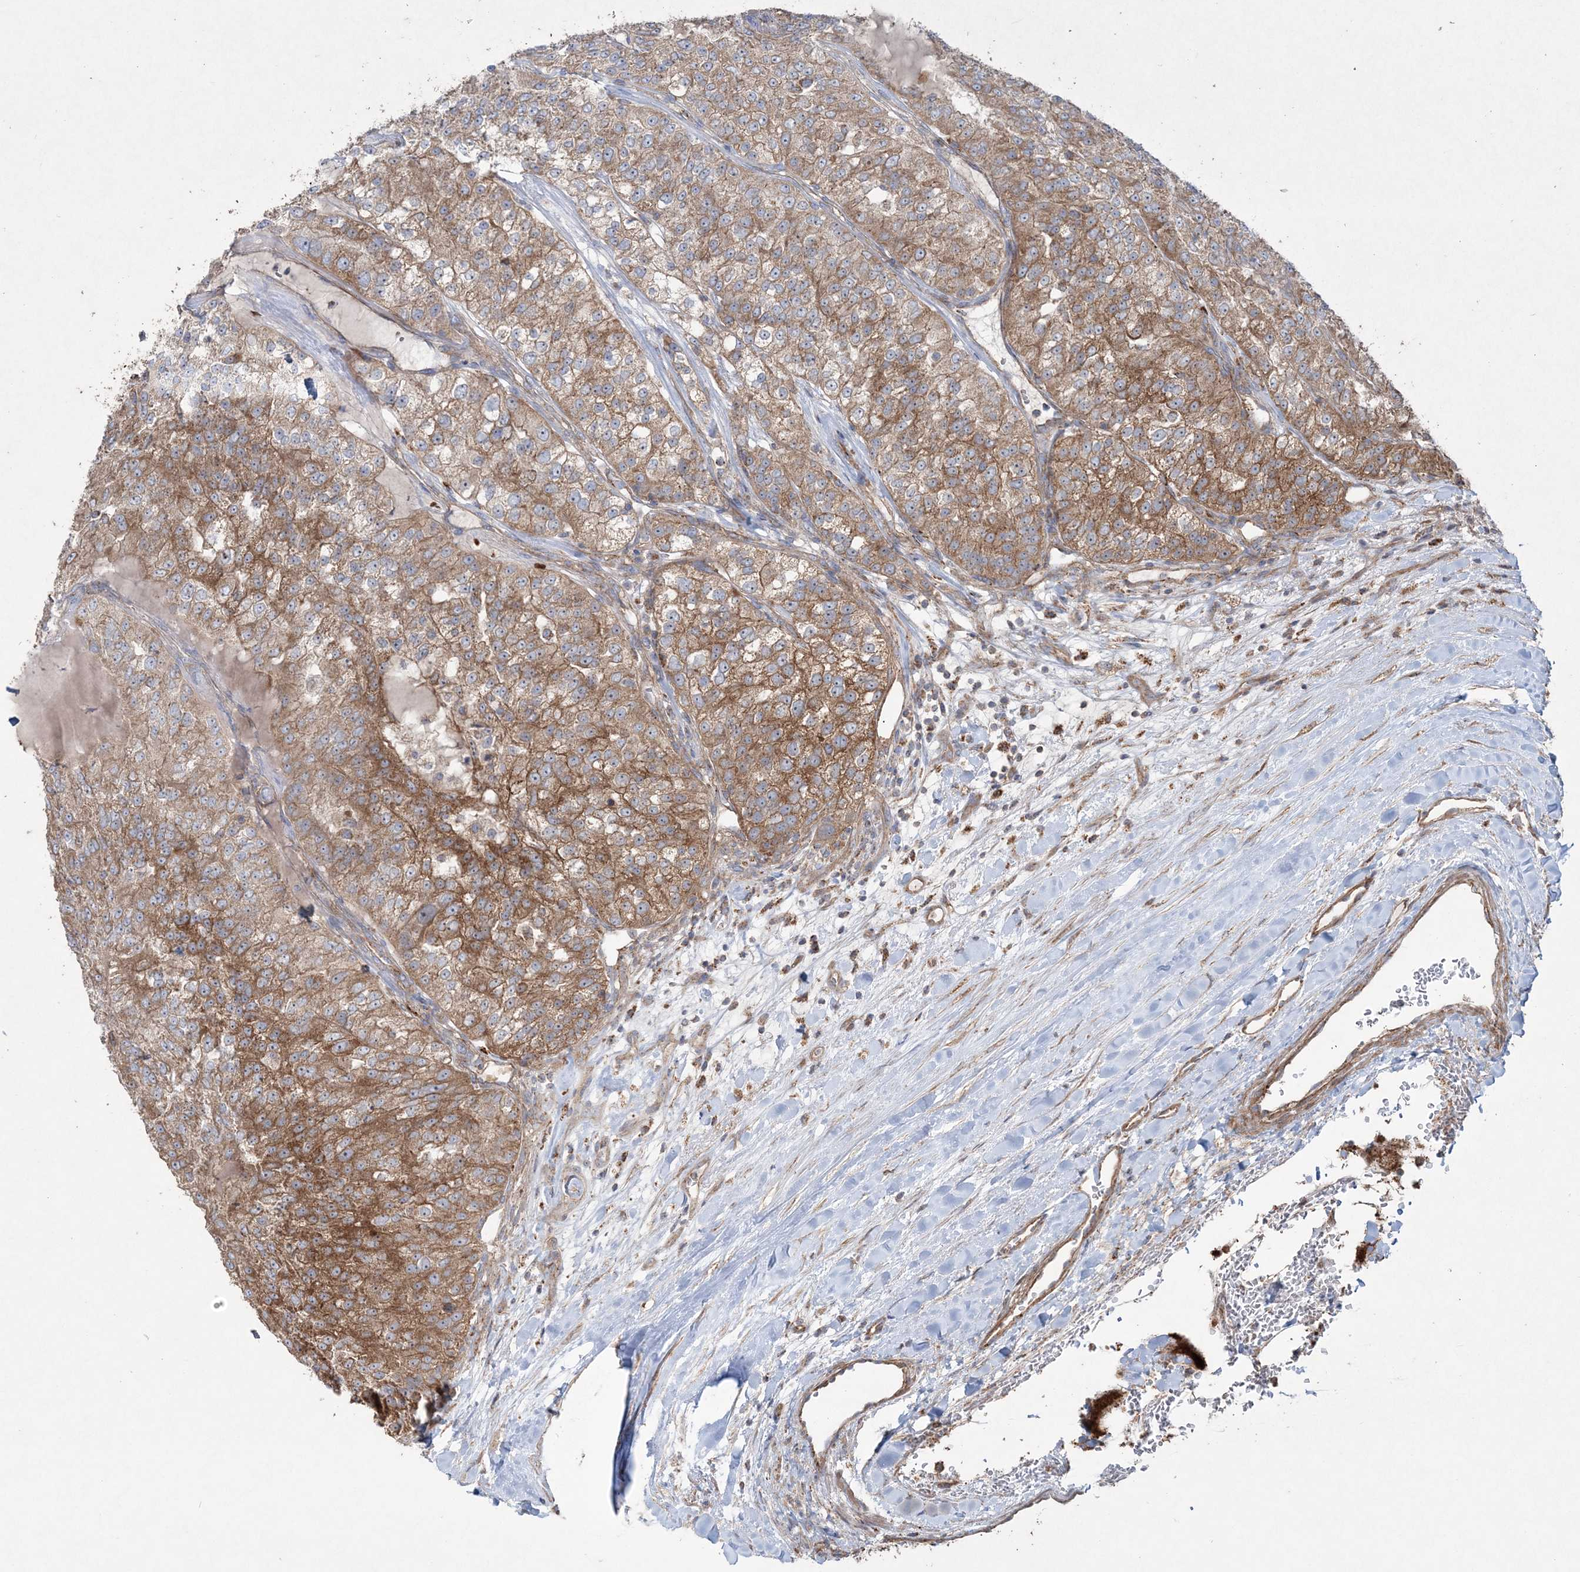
{"staining": {"intensity": "moderate", "quantity": ">75%", "location": "cytoplasmic/membranous"}, "tissue": "renal cancer", "cell_type": "Tumor cells", "image_type": "cancer", "snomed": [{"axis": "morphology", "description": "Adenocarcinoma, NOS"}, {"axis": "topography", "description": "Kidney"}], "caption": "This image reveals immunohistochemistry staining of human renal cancer, with medium moderate cytoplasmic/membranous positivity in approximately >75% of tumor cells.", "gene": "TTC7A", "patient": {"sex": "female", "age": 63}}